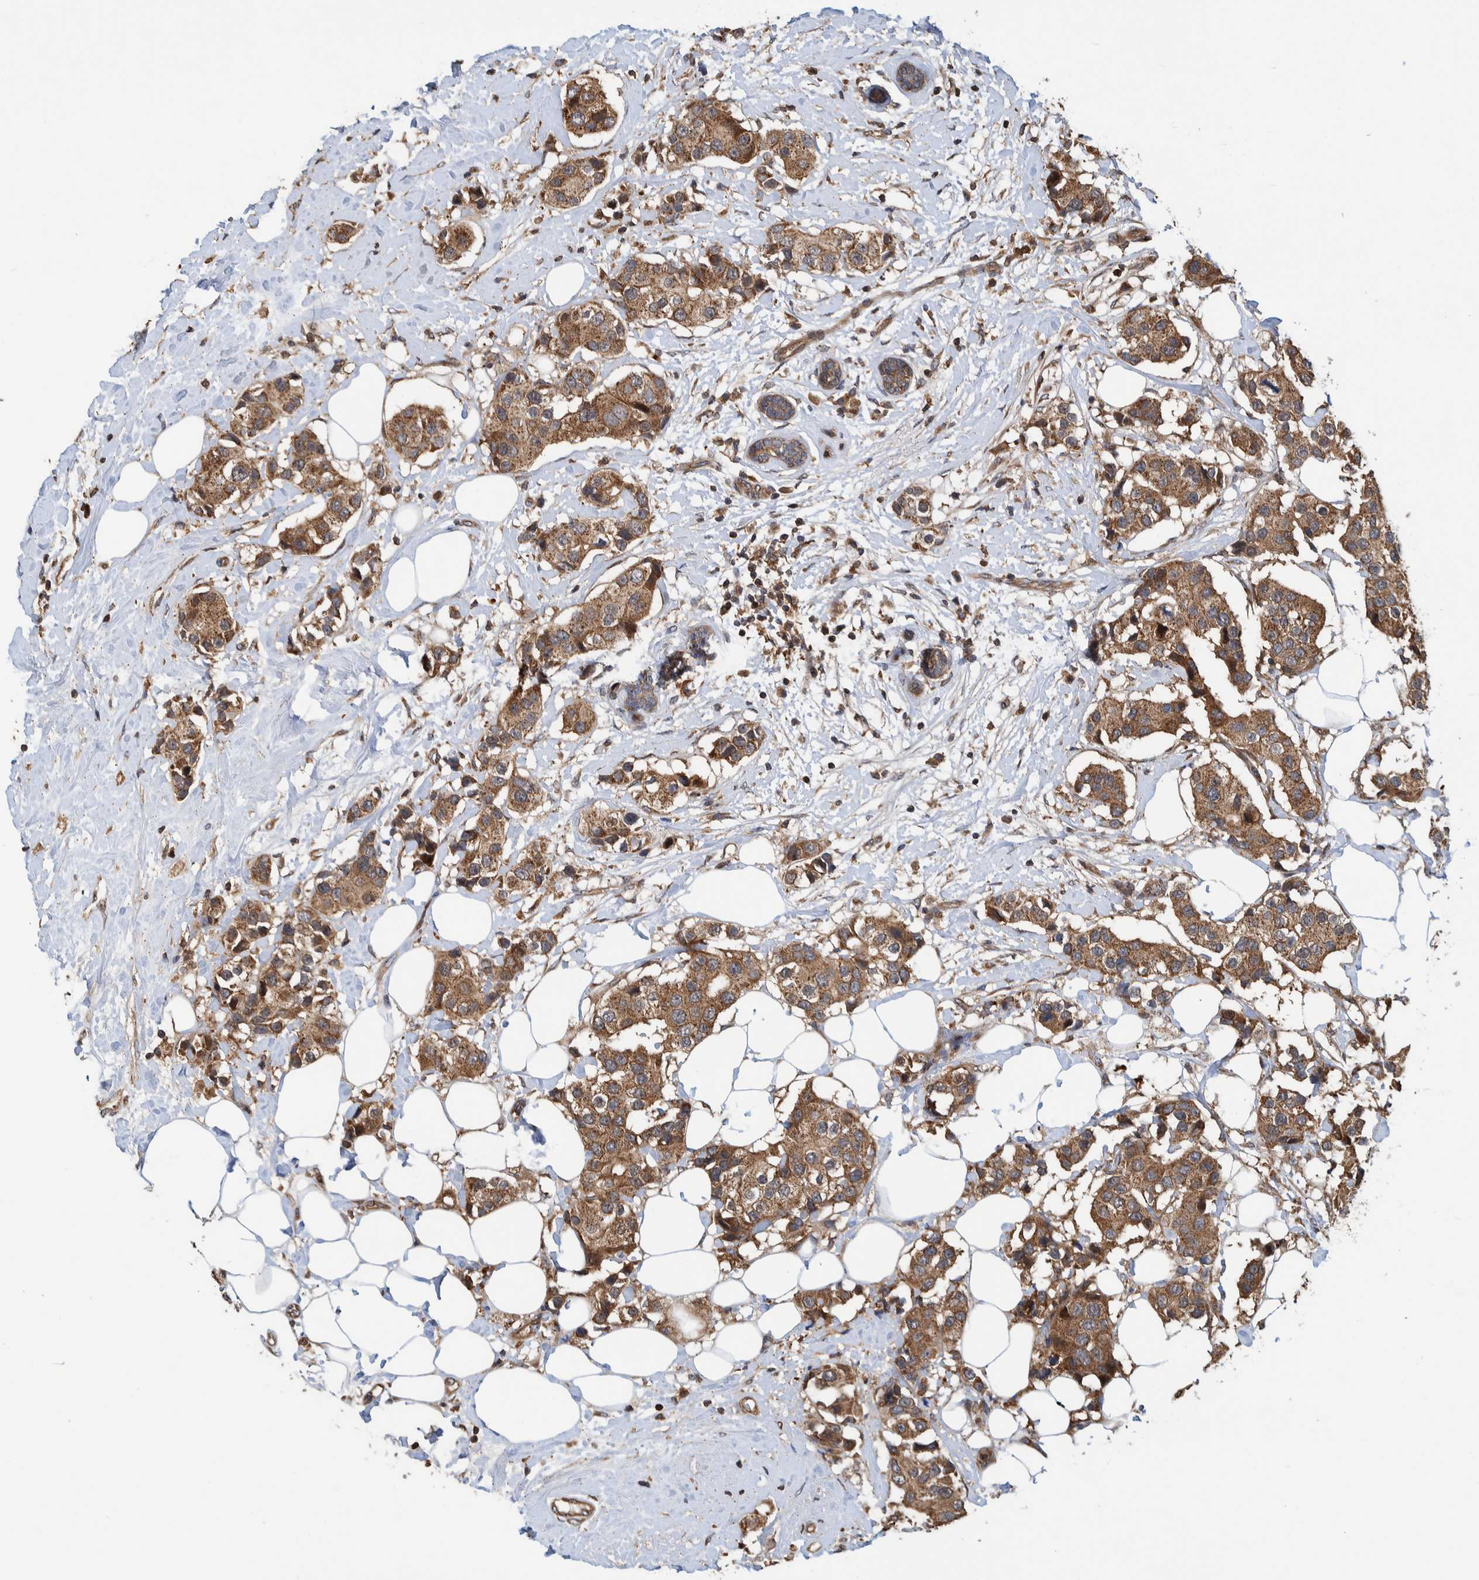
{"staining": {"intensity": "moderate", "quantity": ">75%", "location": "cytoplasmic/membranous"}, "tissue": "breast cancer", "cell_type": "Tumor cells", "image_type": "cancer", "snomed": [{"axis": "morphology", "description": "Normal tissue, NOS"}, {"axis": "morphology", "description": "Duct carcinoma"}, {"axis": "topography", "description": "Breast"}], "caption": "Human breast infiltrating ductal carcinoma stained with a protein marker demonstrates moderate staining in tumor cells.", "gene": "CCDC57", "patient": {"sex": "female", "age": 39}}